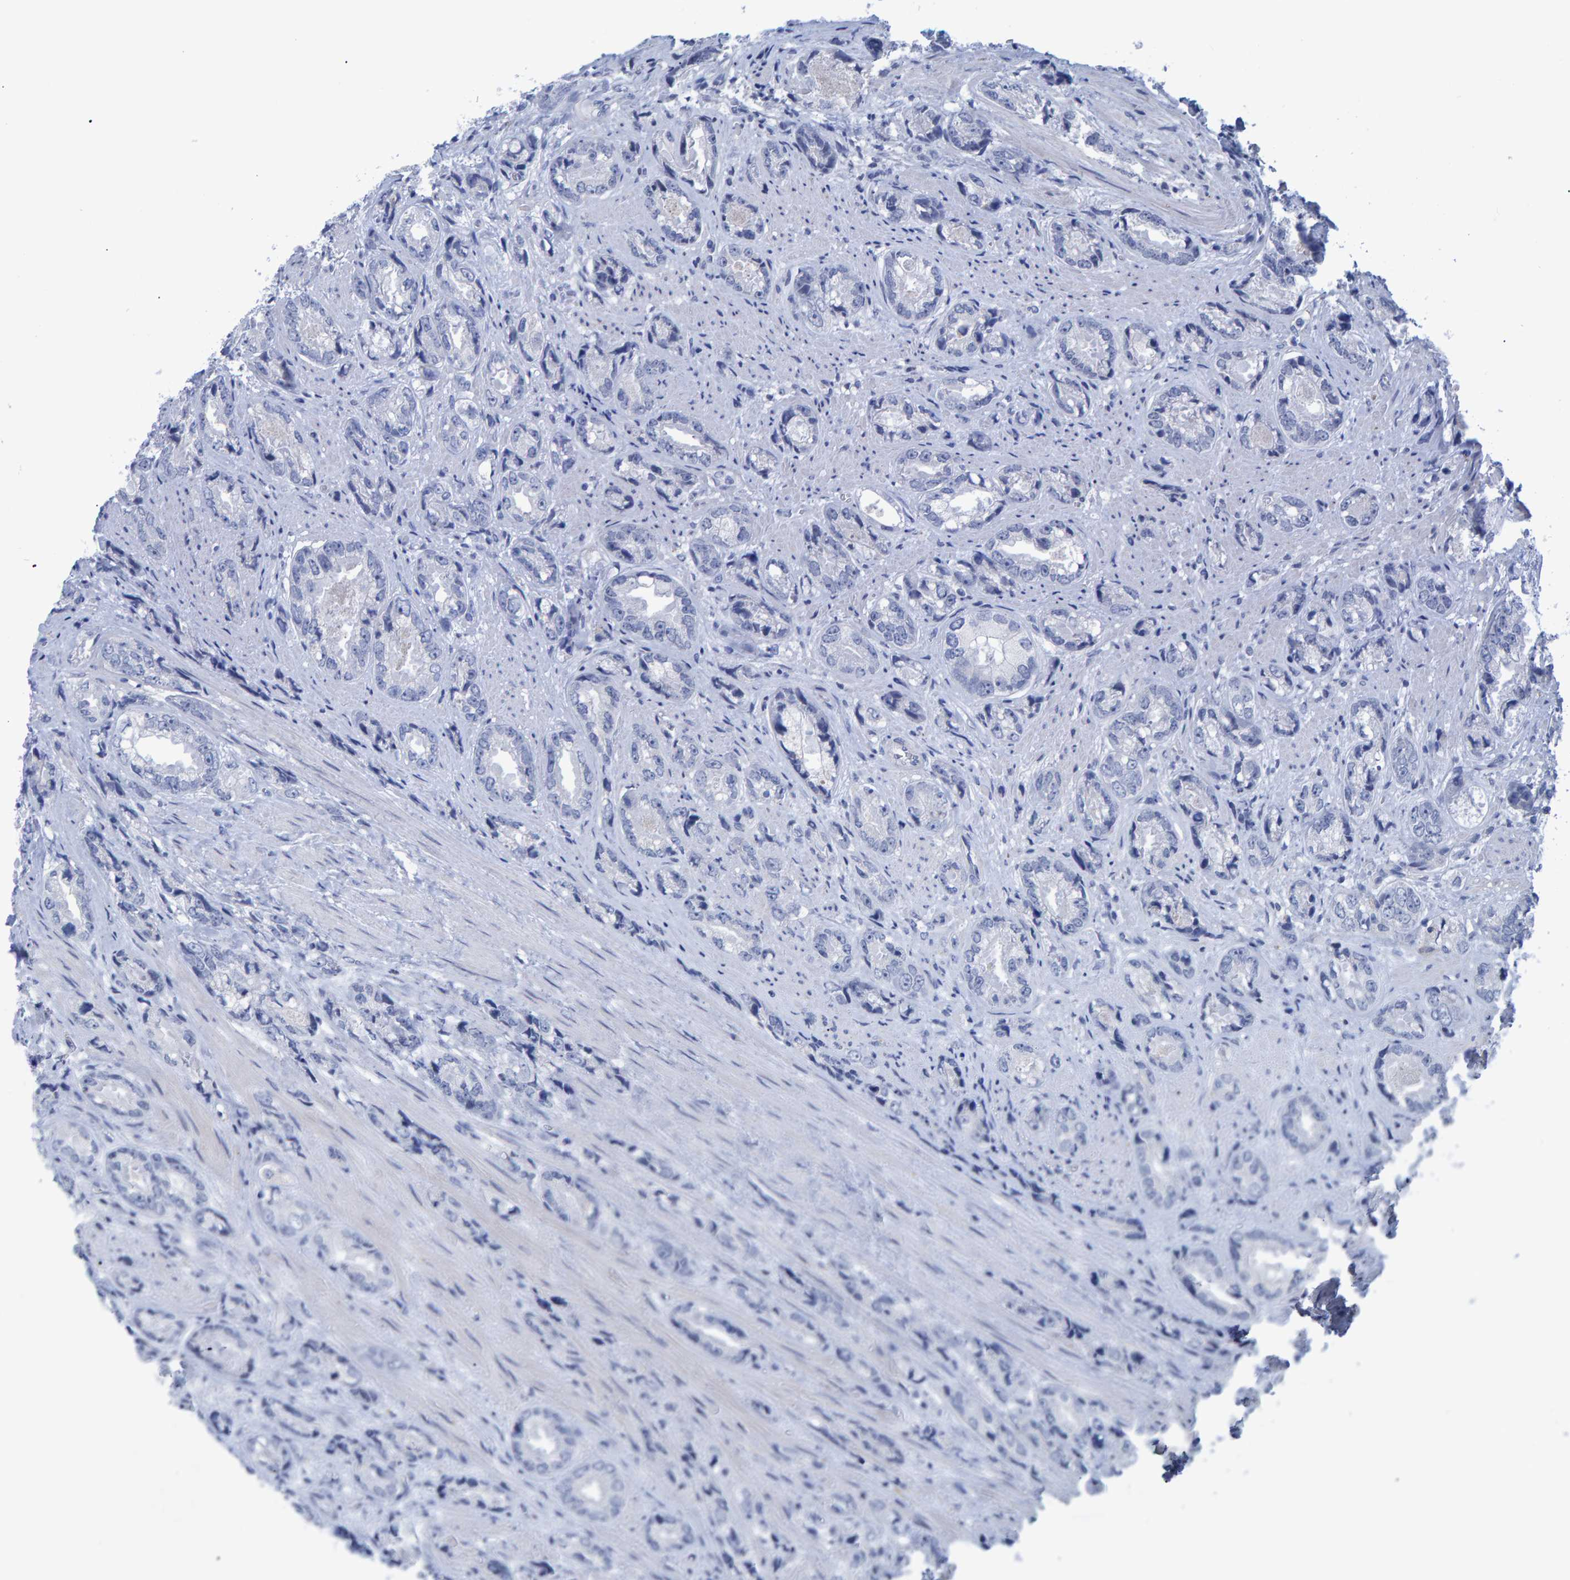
{"staining": {"intensity": "negative", "quantity": "none", "location": "none"}, "tissue": "prostate cancer", "cell_type": "Tumor cells", "image_type": "cancer", "snomed": [{"axis": "morphology", "description": "Adenocarcinoma, High grade"}, {"axis": "topography", "description": "Prostate"}], "caption": "A high-resolution micrograph shows immunohistochemistry (IHC) staining of prostate cancer (high-grade adenocarcinoma), which displays no significant expression in tumor cells.", "gene": "PROCA1", "patient": {"sex": "male", "age": 61}}